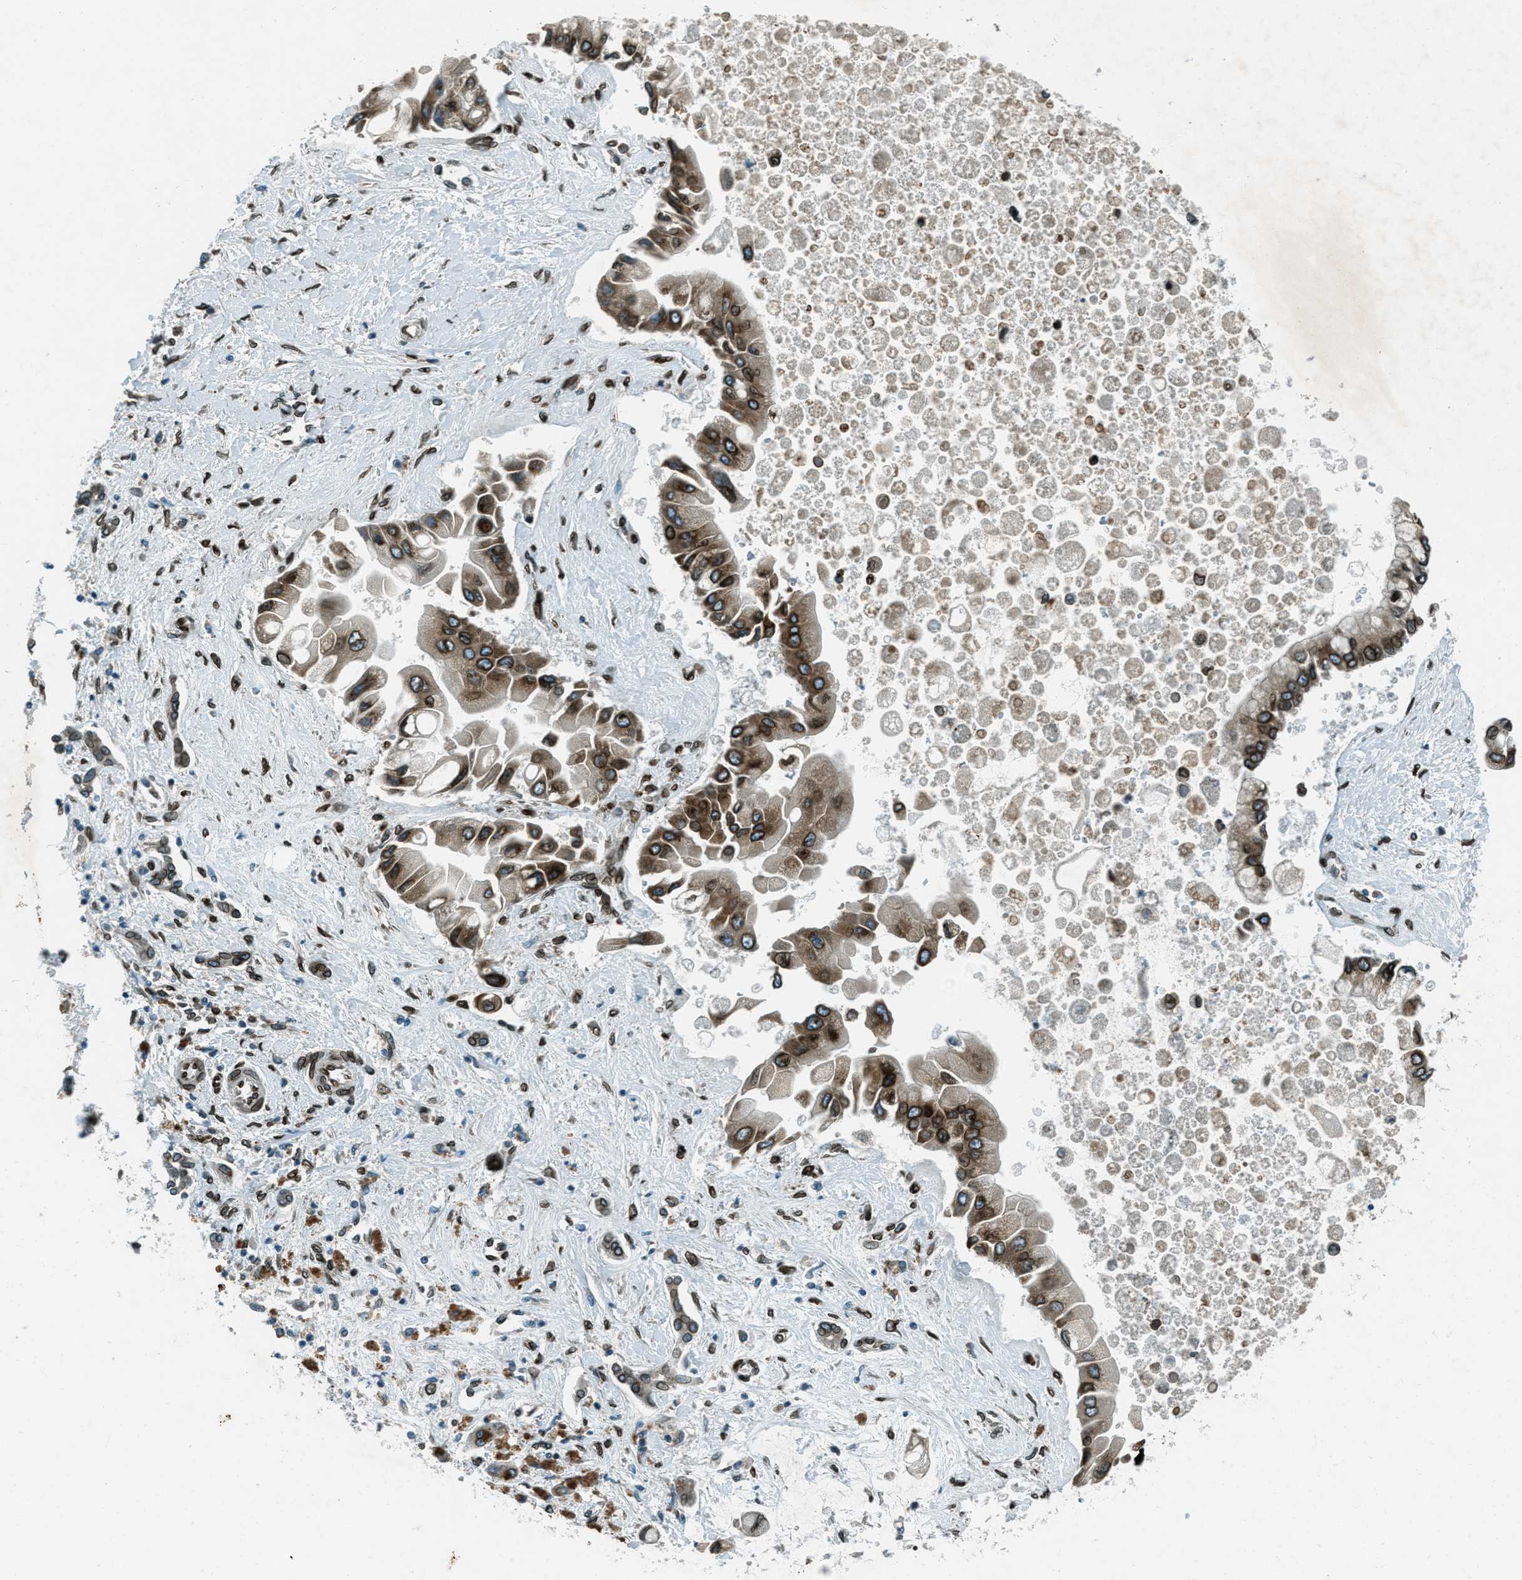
{"staining": {"intensity": "strong", "quantity": ">75%", "location": "cytoplasmic/membranous,nuclear"}, "tissue": "liver cancer", "cell_type": "Tumor cells", "image_type": "cancer", "snomed": [{"axis": "morphology", "description": "Cholangiocarcinoma"}, {"axis": "topography", "description": "Liver"}], "caption": "Protein staining of liver cancer (cholangiocarcinoma) tissue shows strong cytoplasmic/membranous and nuclear staining in approximately >75% of tumor cells.", "gene": "LEMD2", "patient": {"sex": "male", "age": 50}}